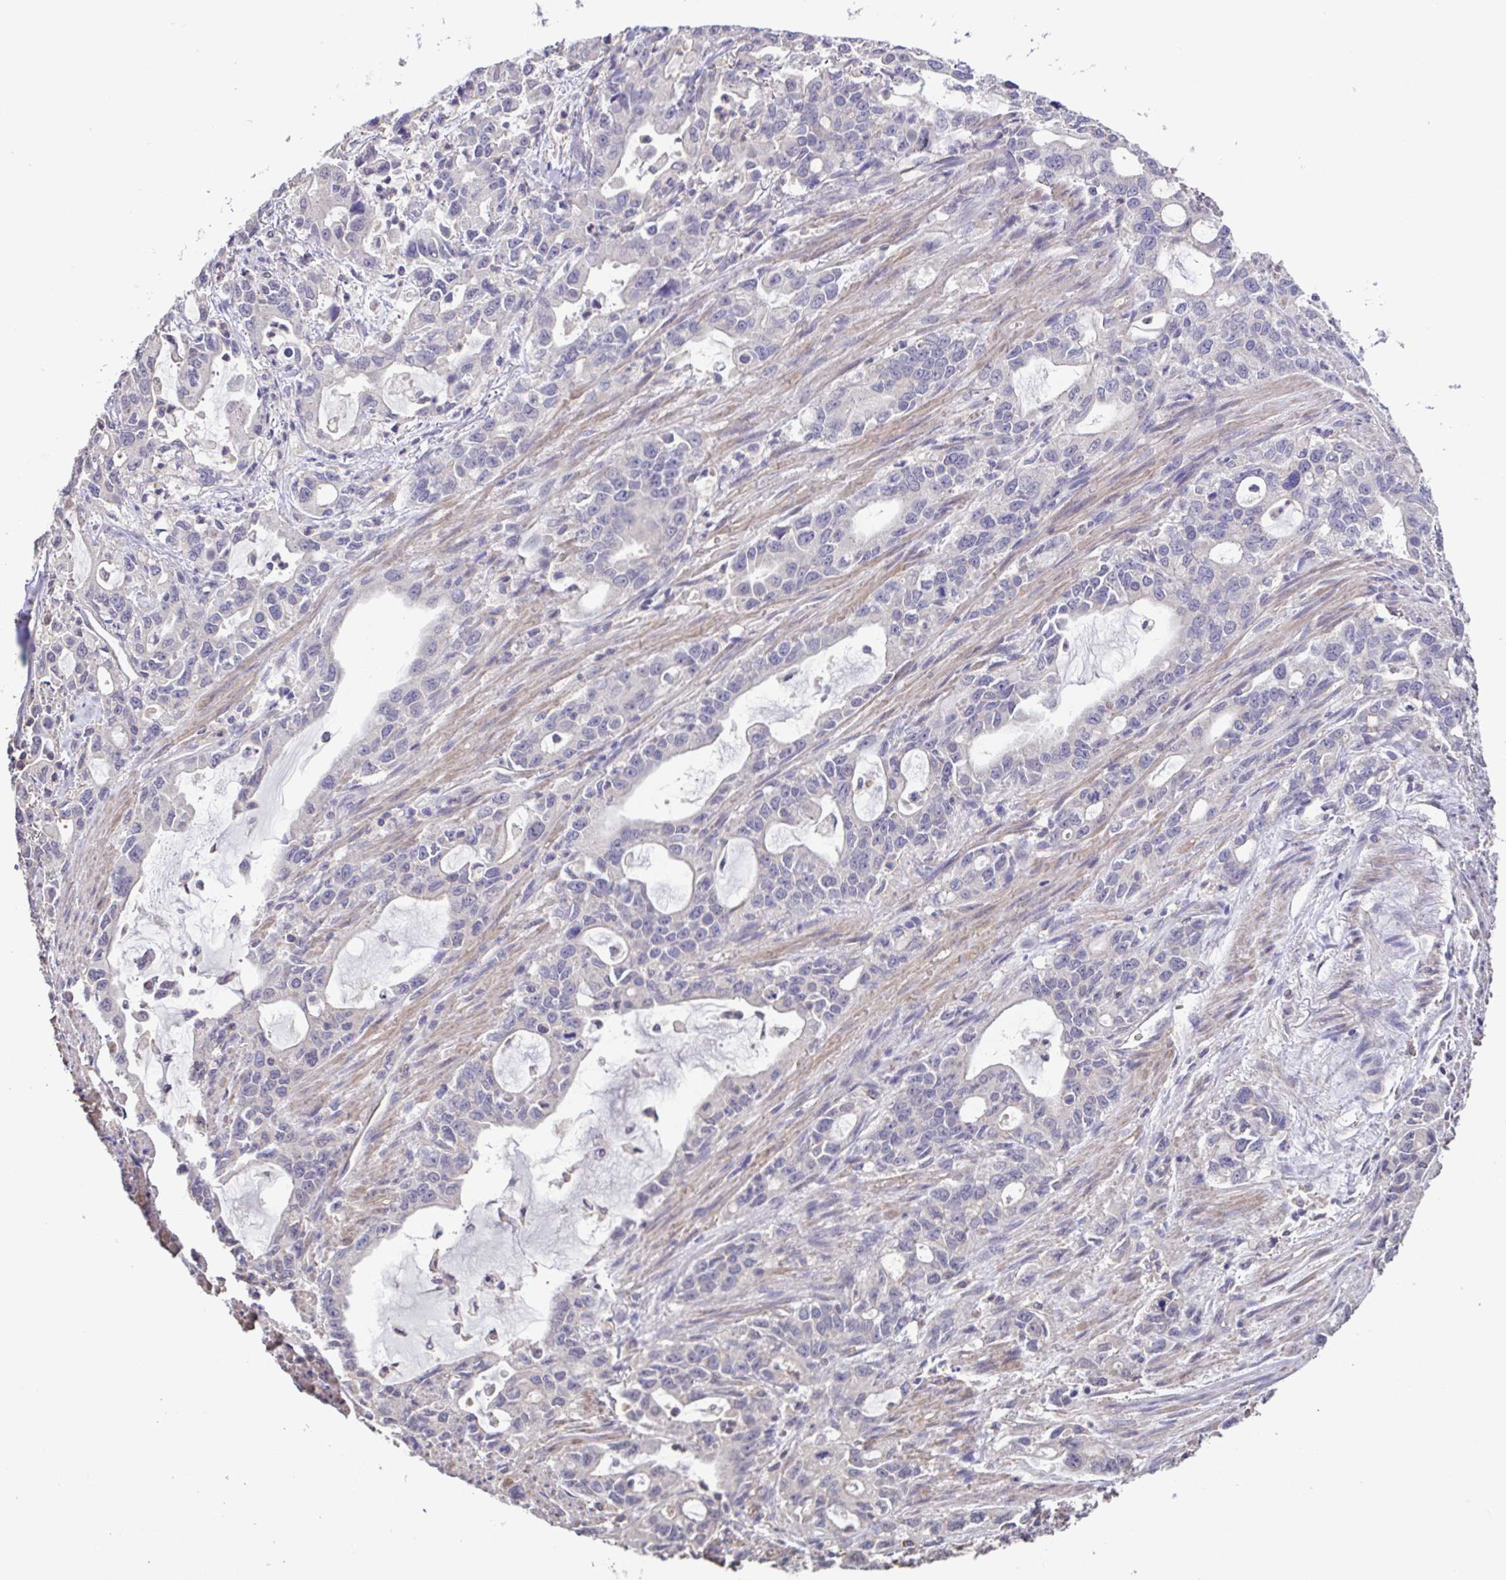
{"staining": {"intensity": "negative", "quantity": "none", "location": "none"}, "tissue": "stomach cancer", "cell_type": "Tumor cells", "image_type": "cancer", "snomed": [{"axis": "morphology", "description": "Adenocarcinoma, NOS"}, {"axis": "topography", "description": "Stomach, upper"}], "caption": "Tumor cells show no significant protein positivity in adenocarcinoma (stomach).", "gene": "ACTRT2", "patient": {"sex": "male", "age": 85}}